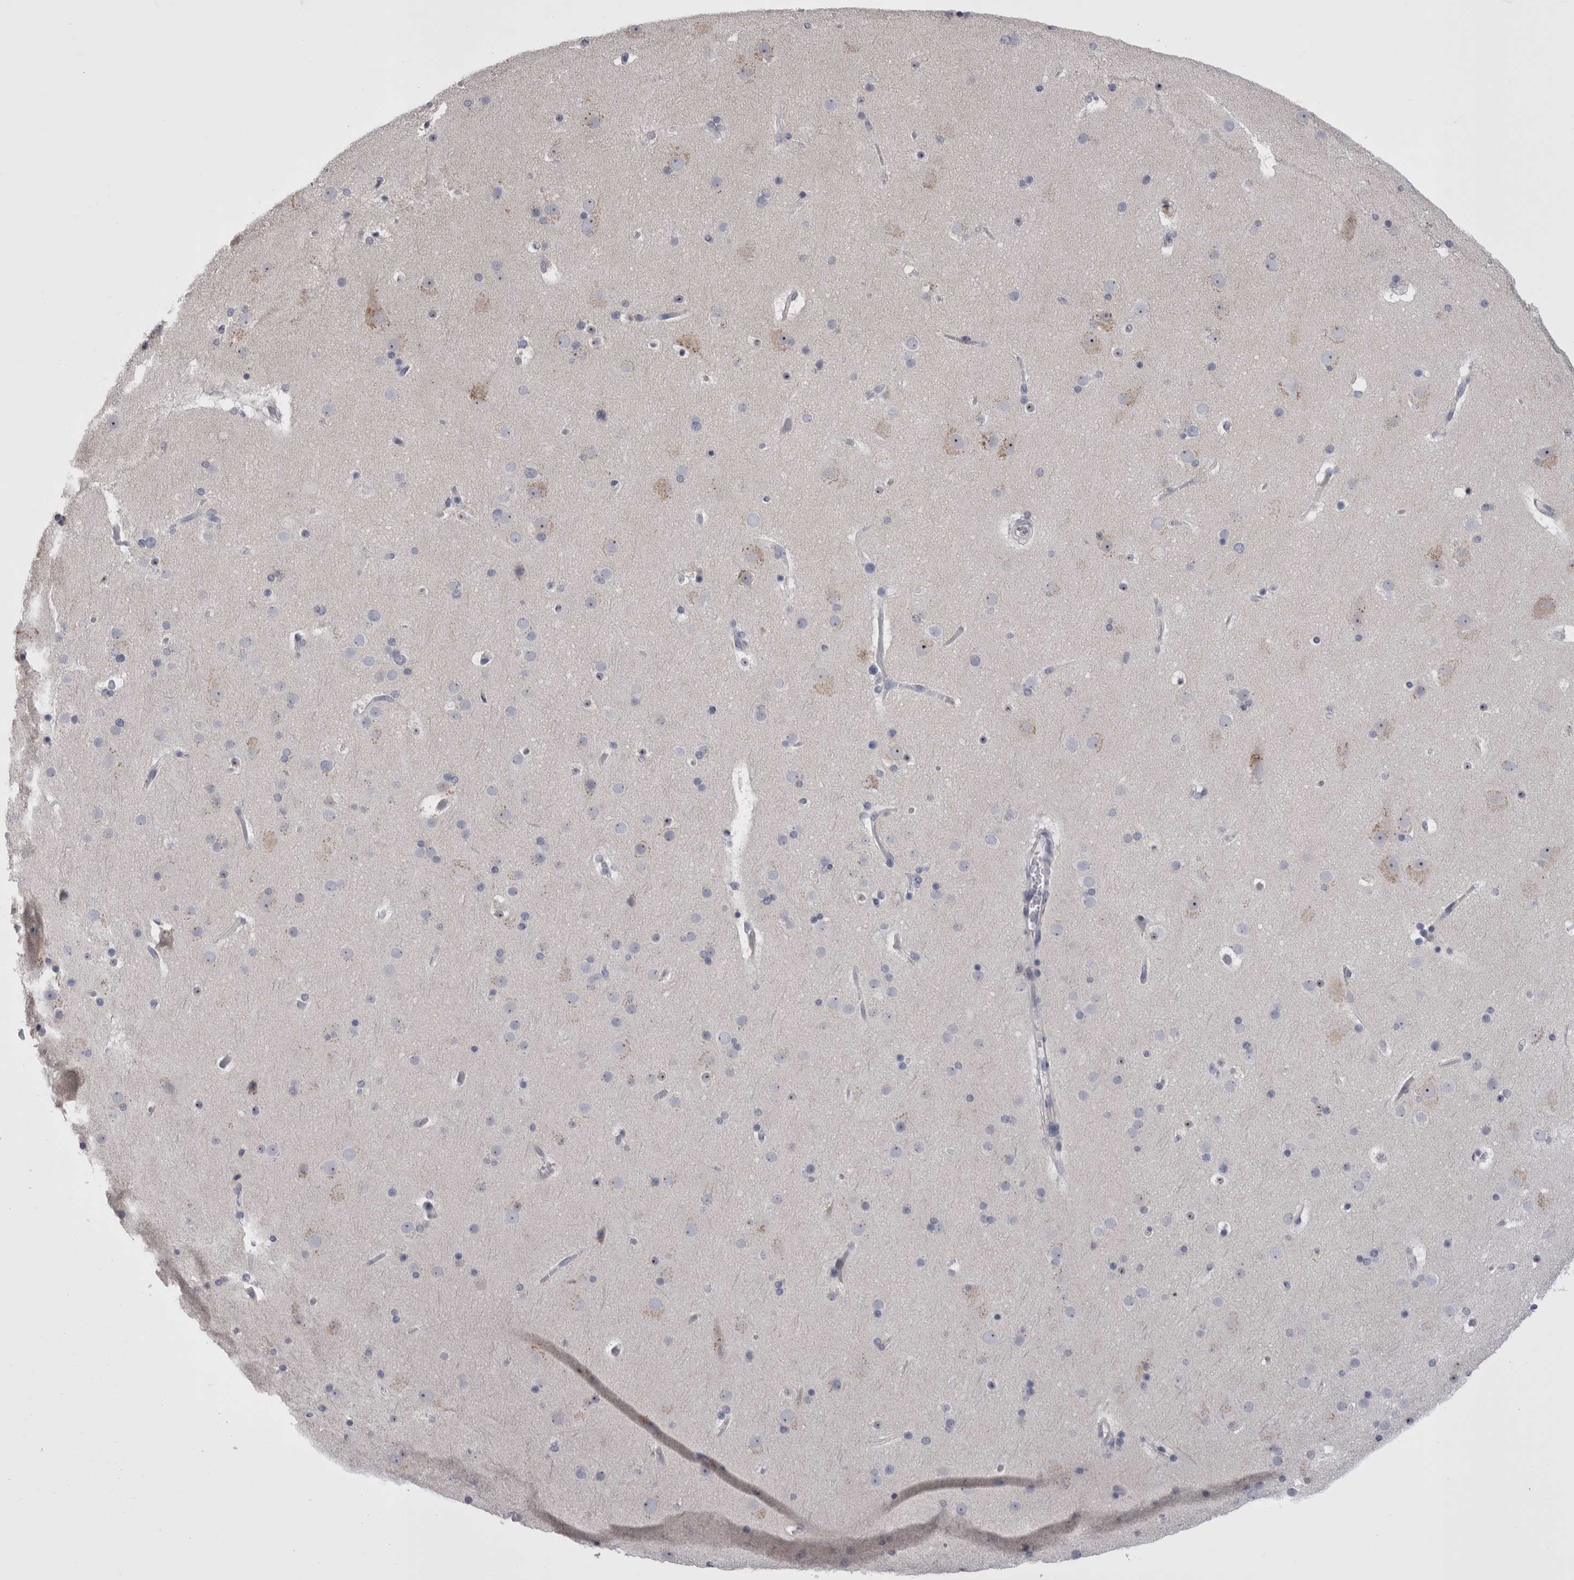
{"staining": {"intensity": "negative", "quantity": "none", "location": "none"}, "tissue": "cerebral cortex", "cell_type": "Endothelial cells", "image_type": "normal", "snomed": [{"axis": "morphology", "description": "Normal tissue, NOS"}, {"axis": "topography", "description": "Cerebral cortex"}], "caption": "A histopathology image of cerebral cortex stained for a protein demonstrates no brown staining in endothelial cells. The staining is performed using DAB (3,3'-diaminobenzidine) brown chromogen with nuclei counter-stained in using hematoxylin.", "gene": "PWP2", "patient": {"sex": "male", "age": 57}}